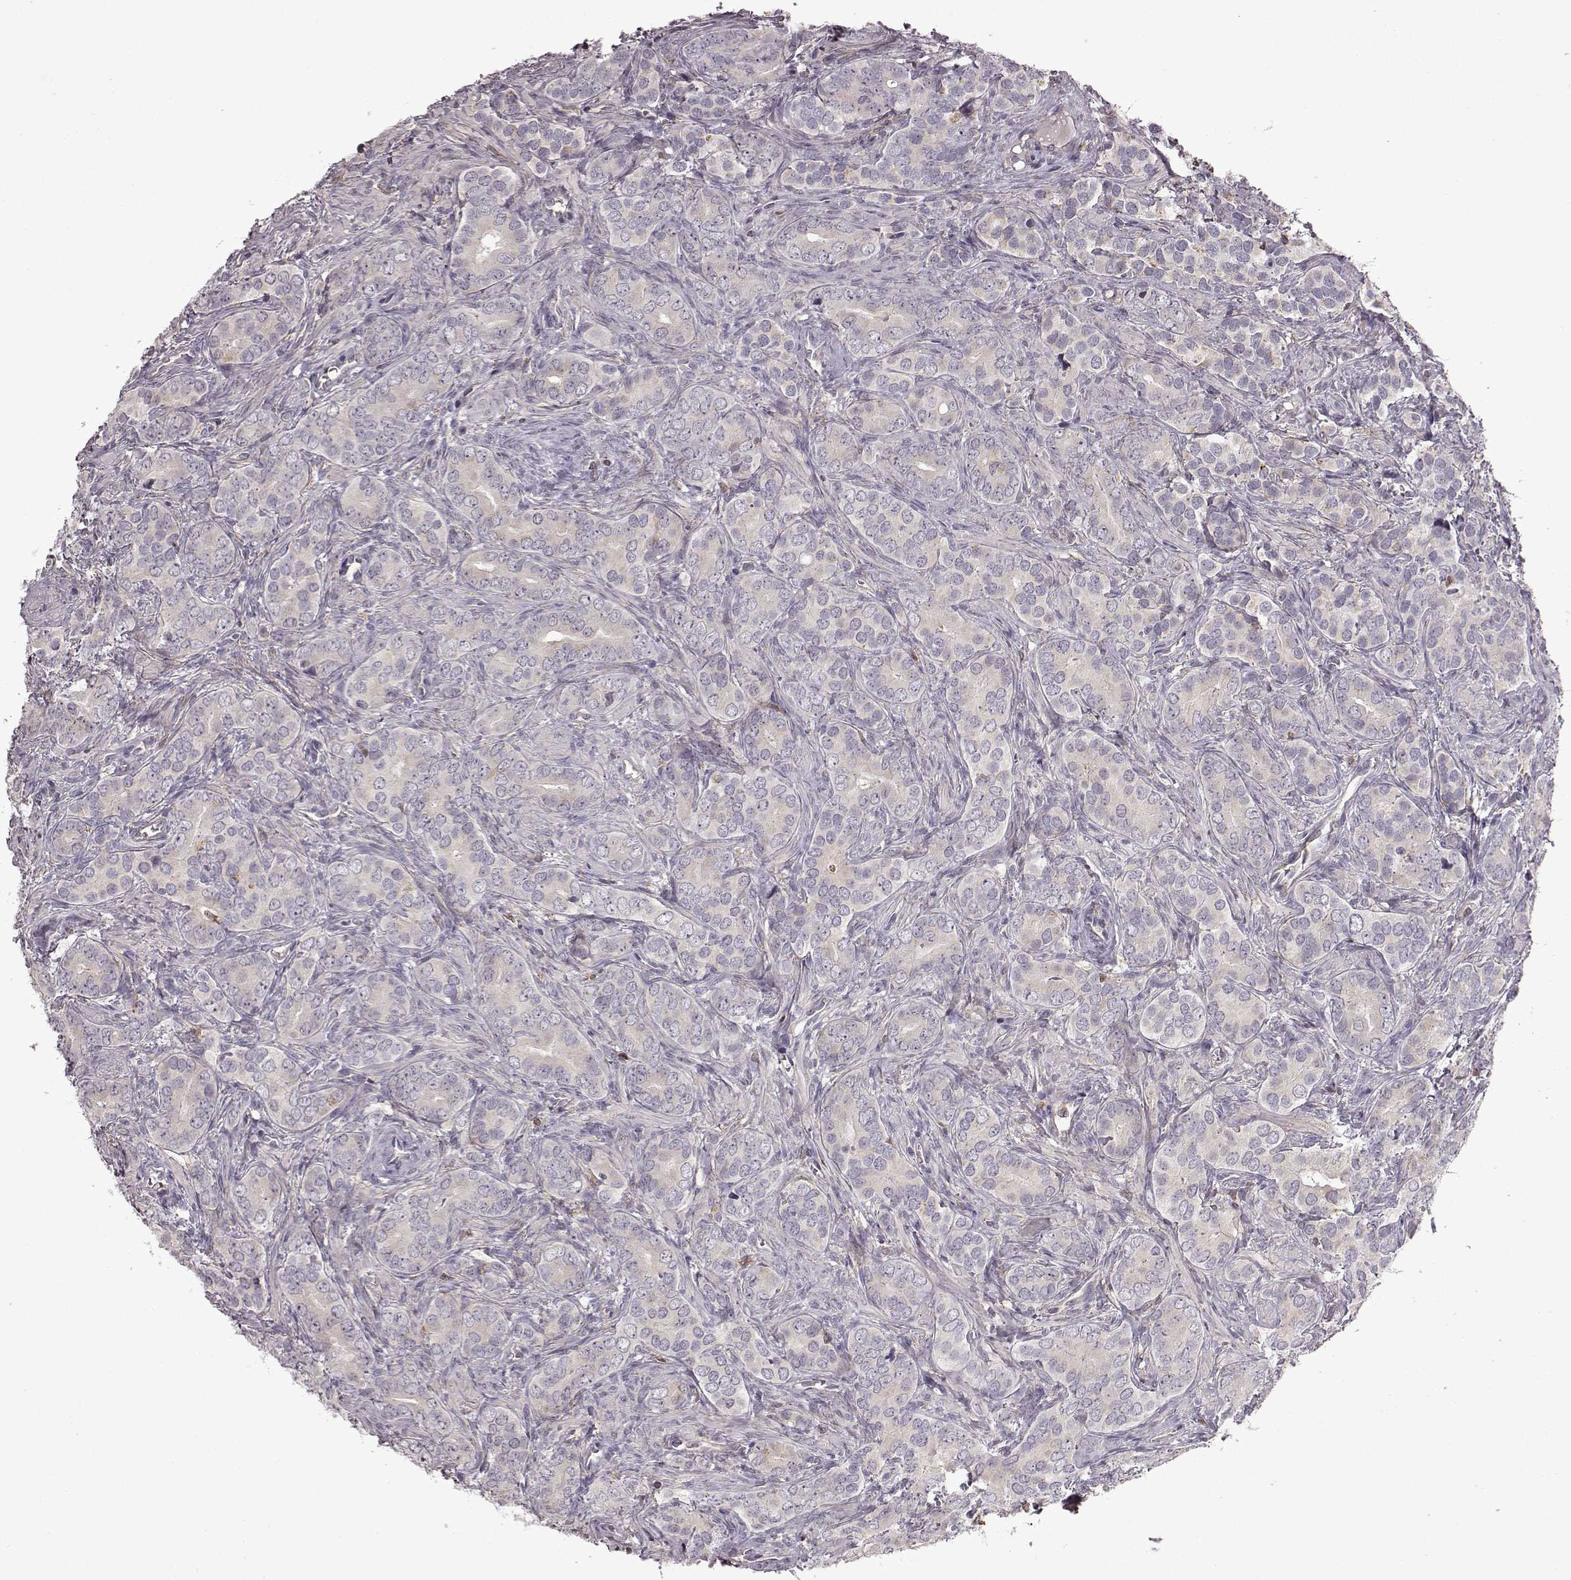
{"staining": {"intensity": "weak", "quantity": "25%-75%", "location": "cytoplasmic/membranous"}, "tissue": "prostate cancer", "cell_type": "Tumor cells", "image_type": "cancer", "snomed": [{"axis": "morphology", "description": "Adenocarcinoma, High grade"}, {"axis": "topography", "description": "Prostate"}], "caption": "Weak cytoplasmic/membranous staining is appreciated in approximately 25%-75% of tumor cells in high-grade adenocarcinoma (prostate). (Brightfield microscopy of DAB IHC at high magnification).", "gene": "B3GNT6", "patient": {"sex": "male", "age": 84}}